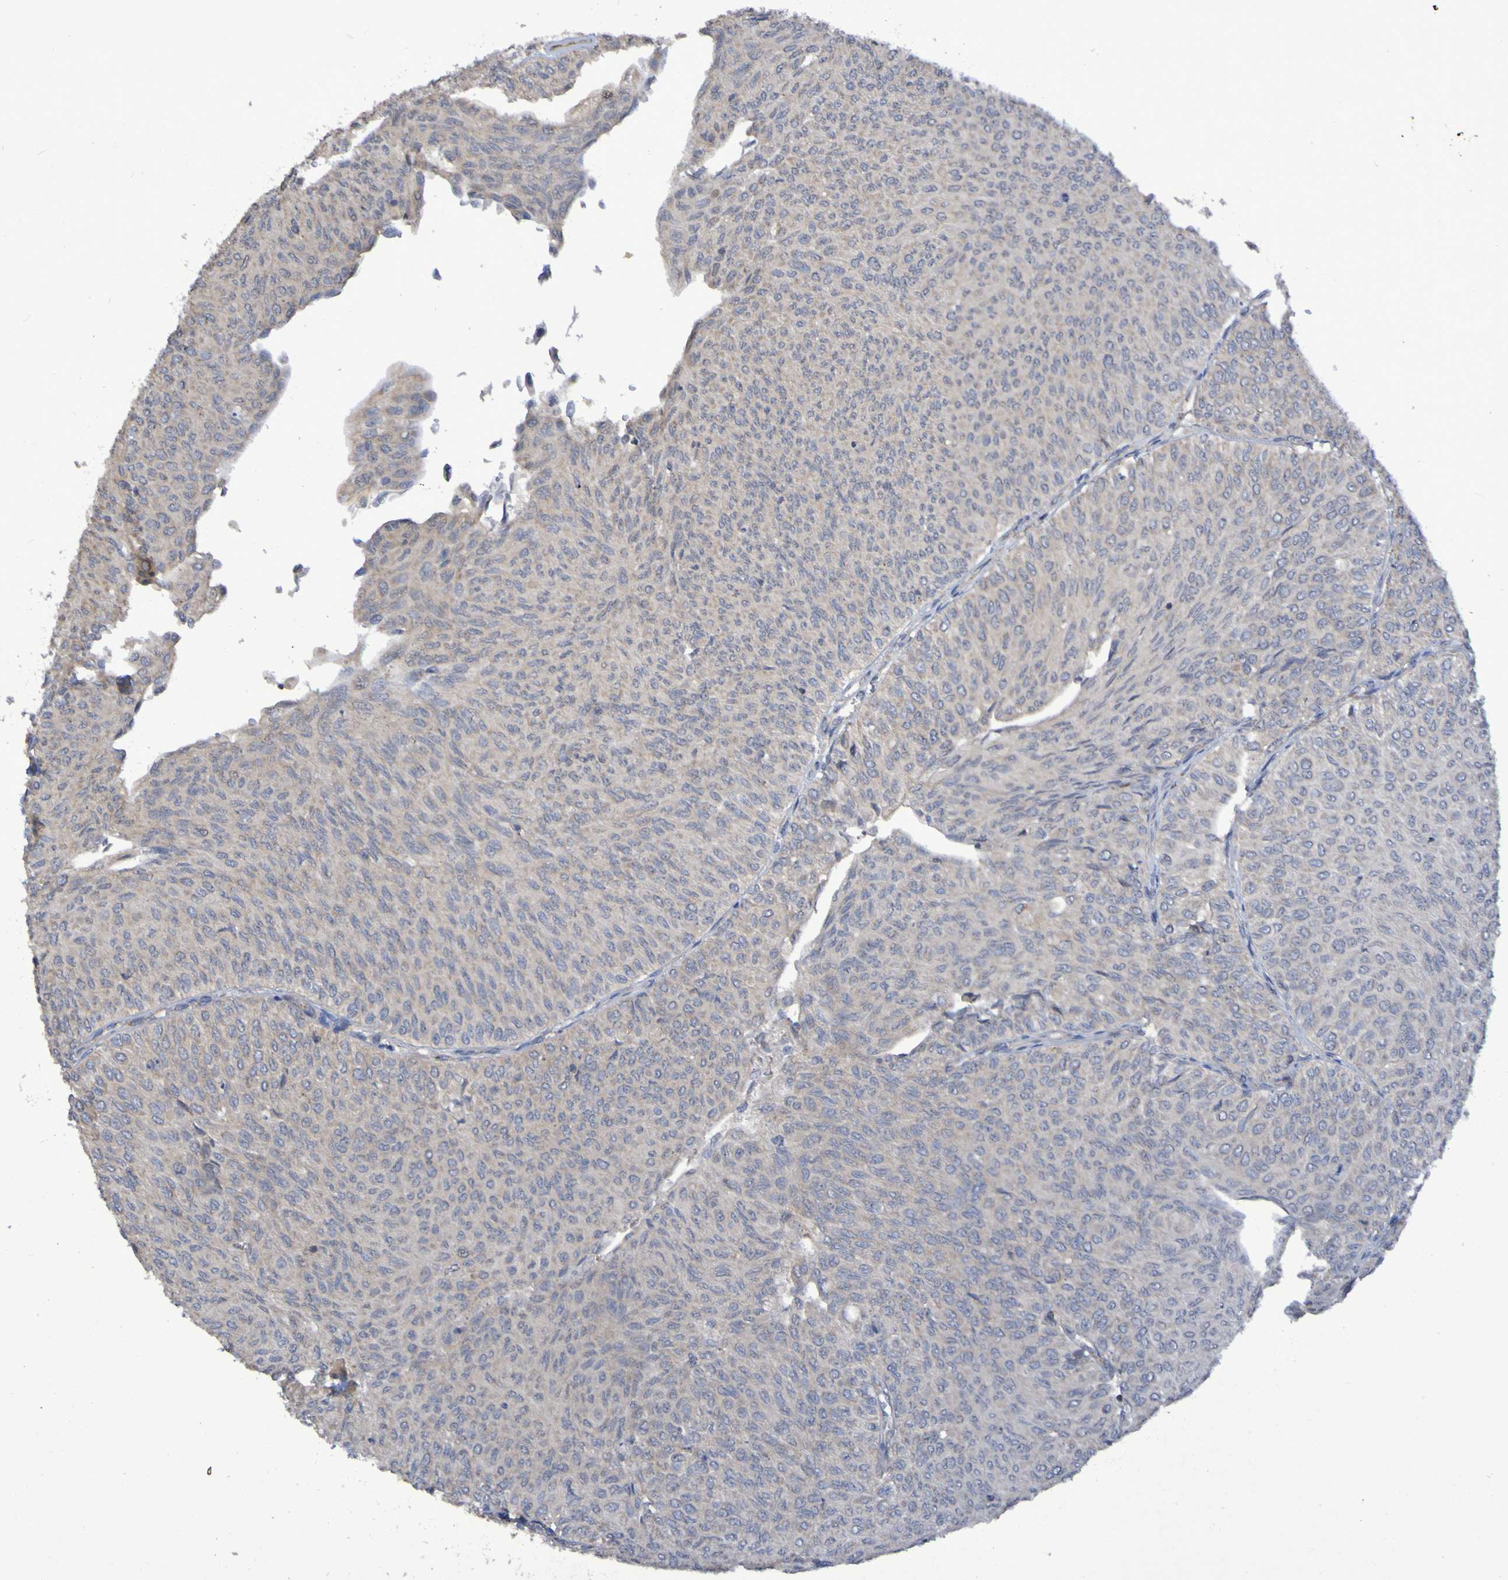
{"staining": {"intensity": "negative", "quantity": "none", "location": "none"}, "tissue": "urothelial cancer", "cell_type": "Tumor cells", "image_type": "cancer", "snomed": [{"axis": "morphology", "description": "Urothelial carcinoma, Low grade"}, {"axis": "topography", "description": "Urinary bladder"}], "caption": "High magnification brightfield microscopy of low-grade urothelial carcinoma stained with DAB (brown) and counterstained with hematoxylin (blue): tumor cells show no significant positivity.", "gene": "LMBRD2", "patient": {"sex": "male", "age": 78}}